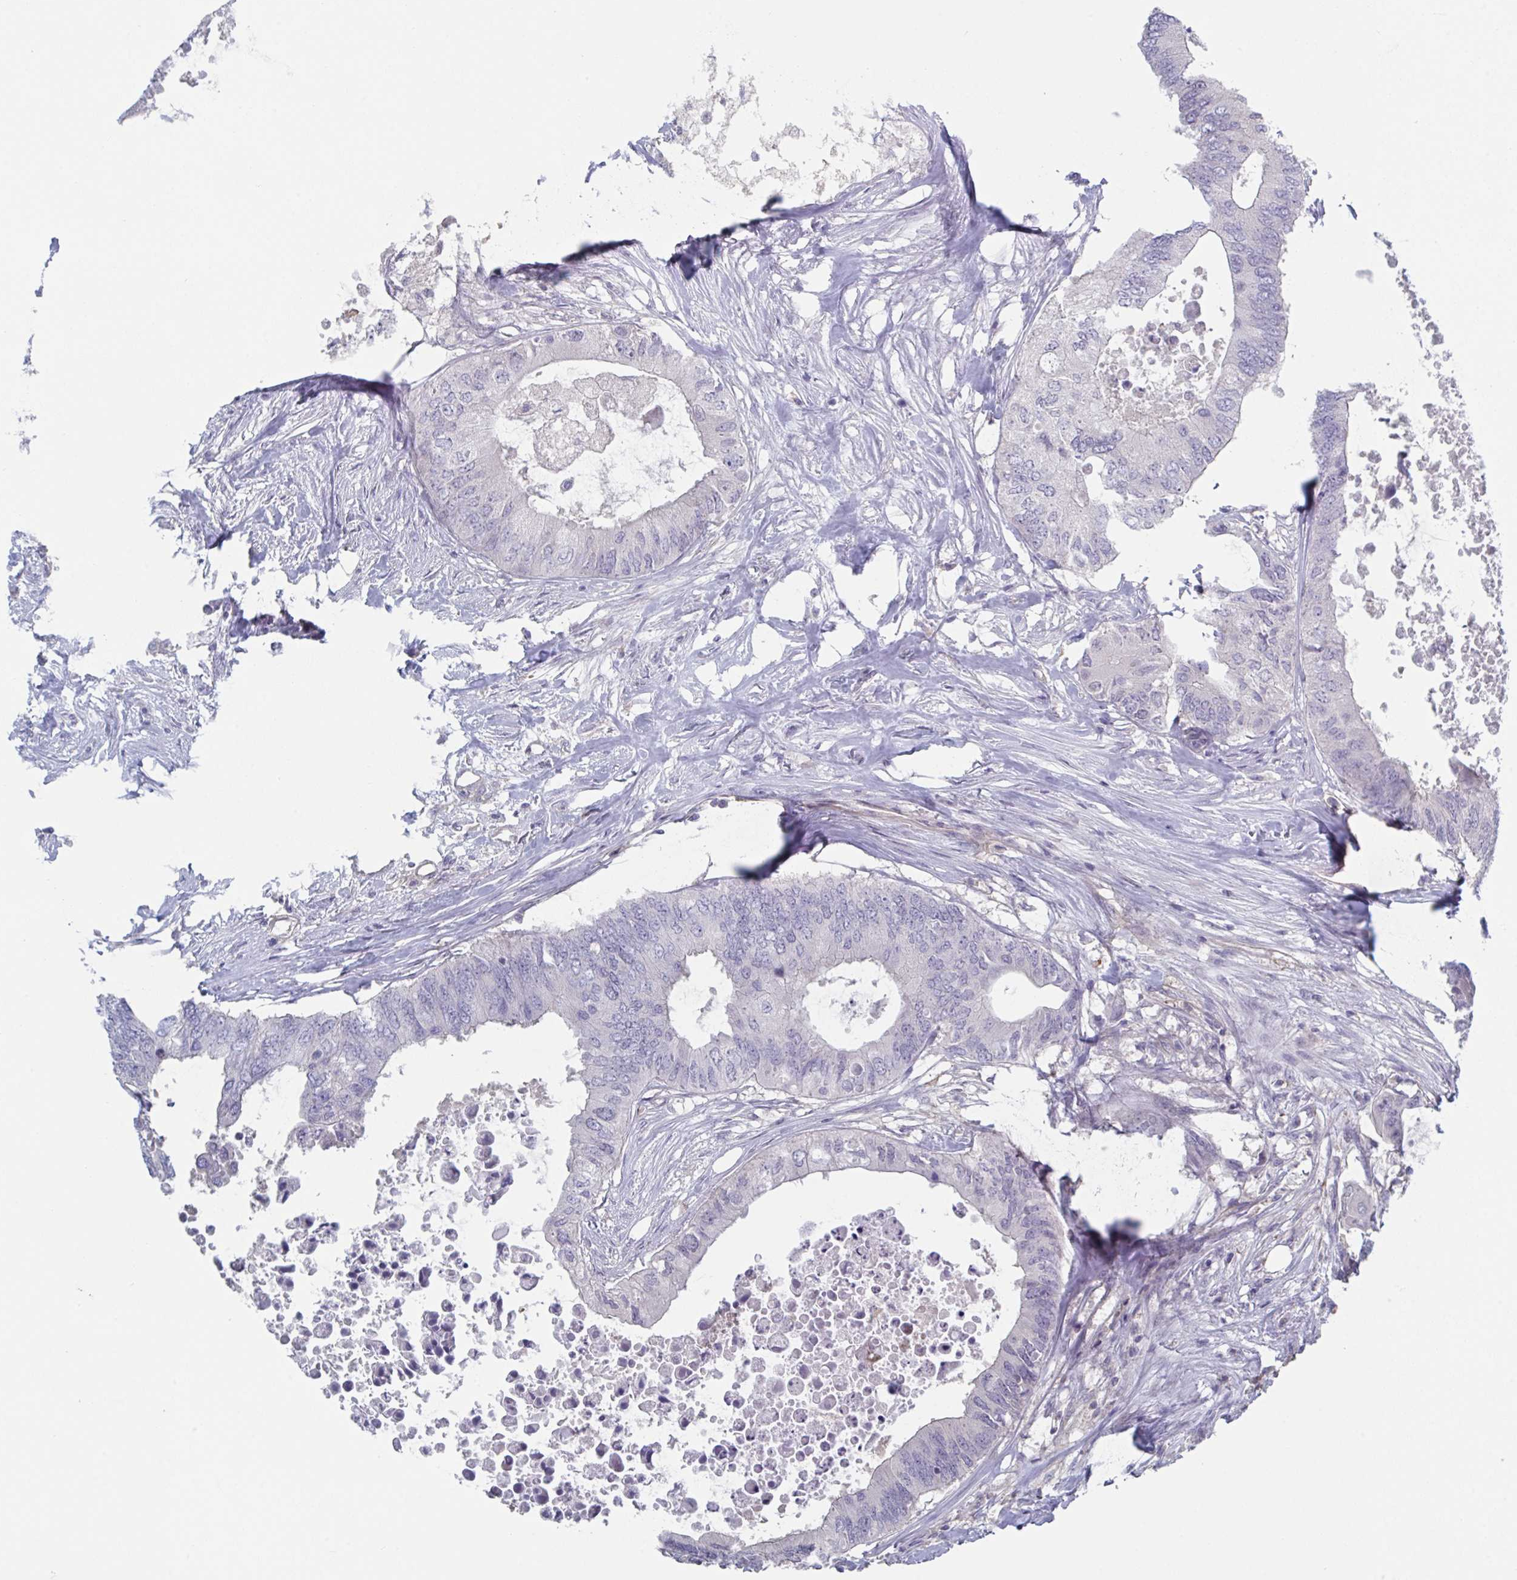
{"staining": {"intensity": "negative", "quantity": "none", "location": "none"}, "tissue": "colorectal cancer", "cell_type": "Tumor cells", "image_type": "cancer", "snomed": [{"axis": "morphology", "description": "Adenocarcinoma, NOS"}, {"axis": "topography", "description": "Colon"}], "caption": "There is no significant staining in tumor cells of colorectal cancer. (Brightfield microscopy of DAB (3,3'-diaminobenzidine) IHC at high magnification).", "gene": "STK26", "patient": {"sex": "male", "age": 71}}